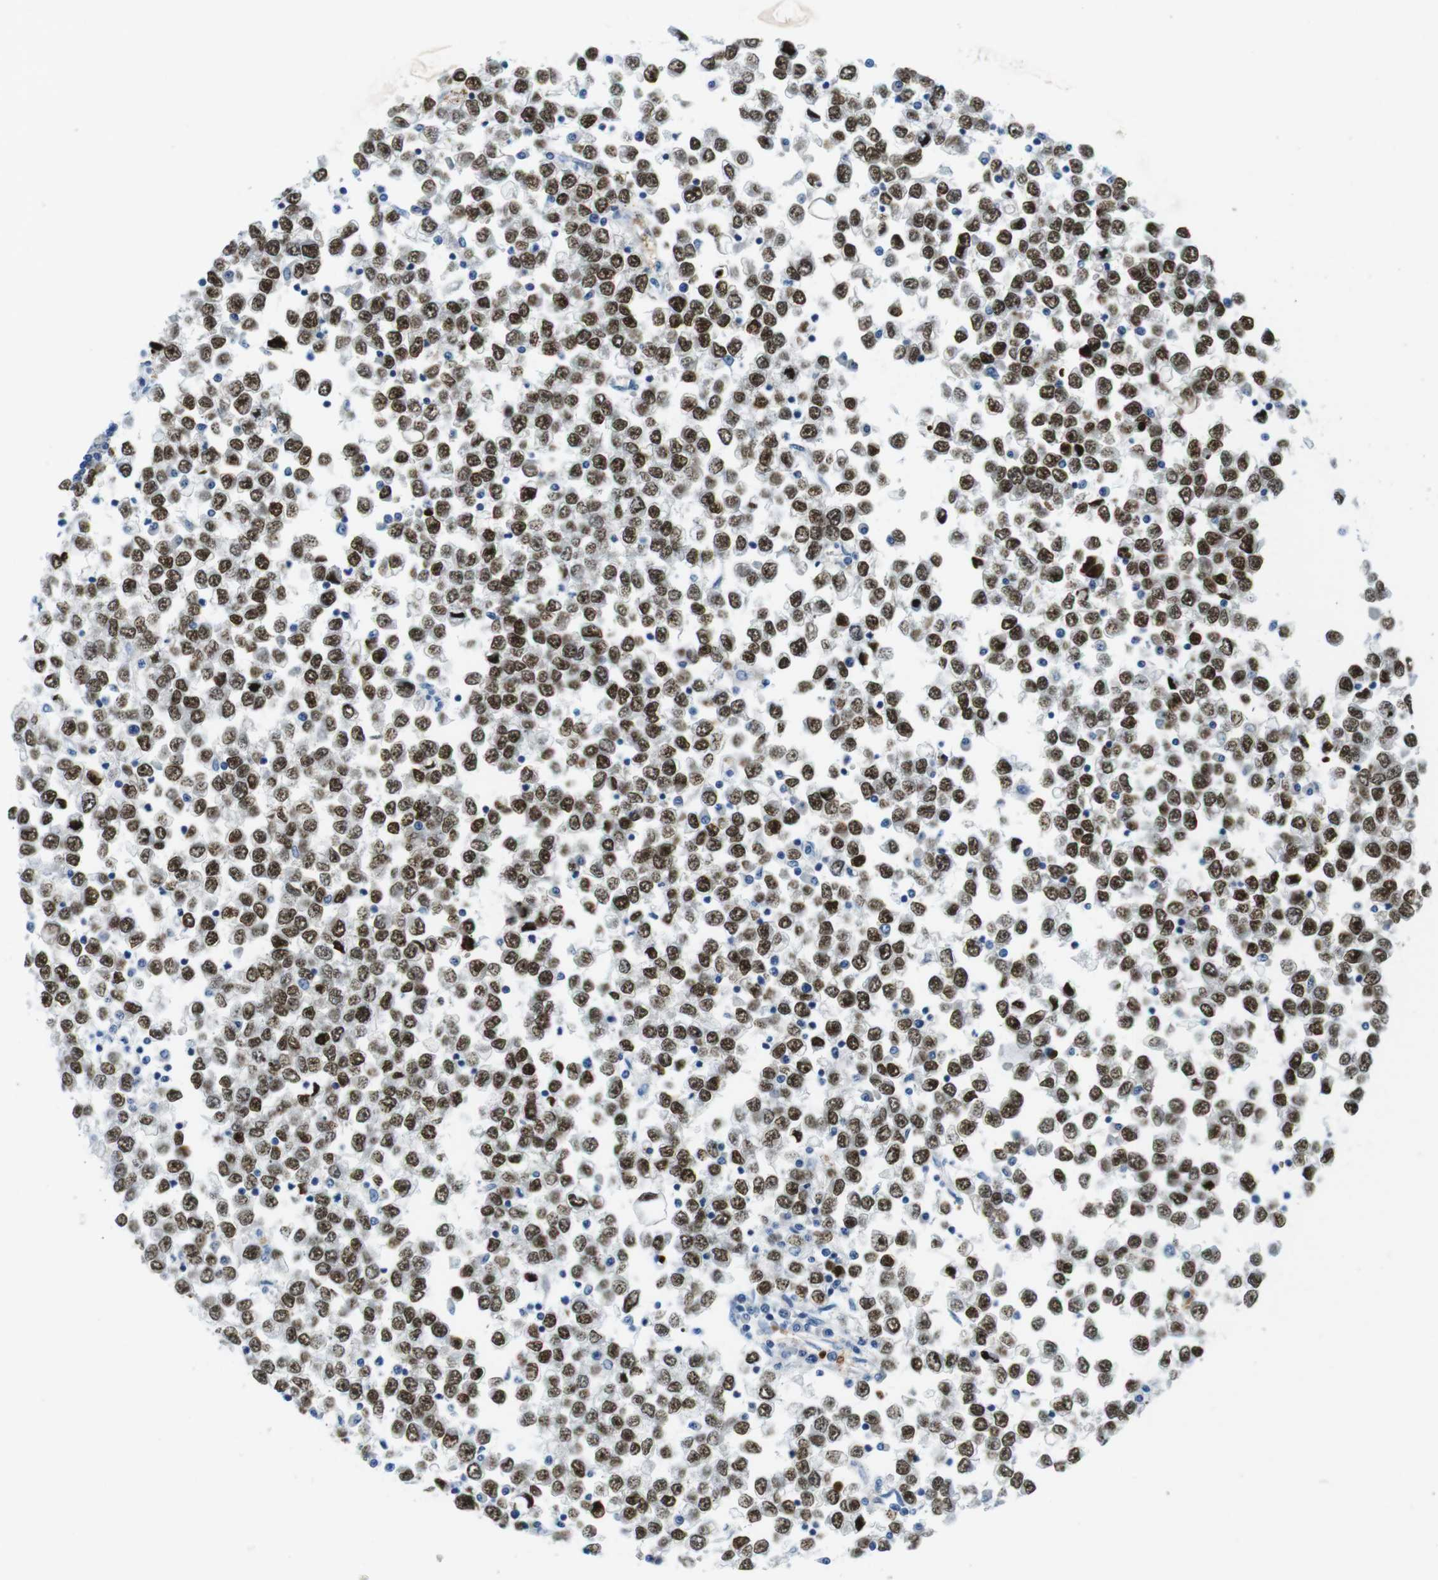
{"staining": {"intensity": "strong", "quantity": ">75%", "location": "nuclear"}, "tissue": "testis cancer", "cell_type": "Tumor cells", "image_type": "cancer", "snomed": [{"axis": "morphology", "description": "Seminoma, NOS"}, {"axis": "topography", "description": "Testis"}], "caption": "Protein staining exhibits strong nuclear expression in about >75% of tumor cells in testis cancer.", "gene": "TFAP2C", "patient": {"sex": "male", "age": 65}}